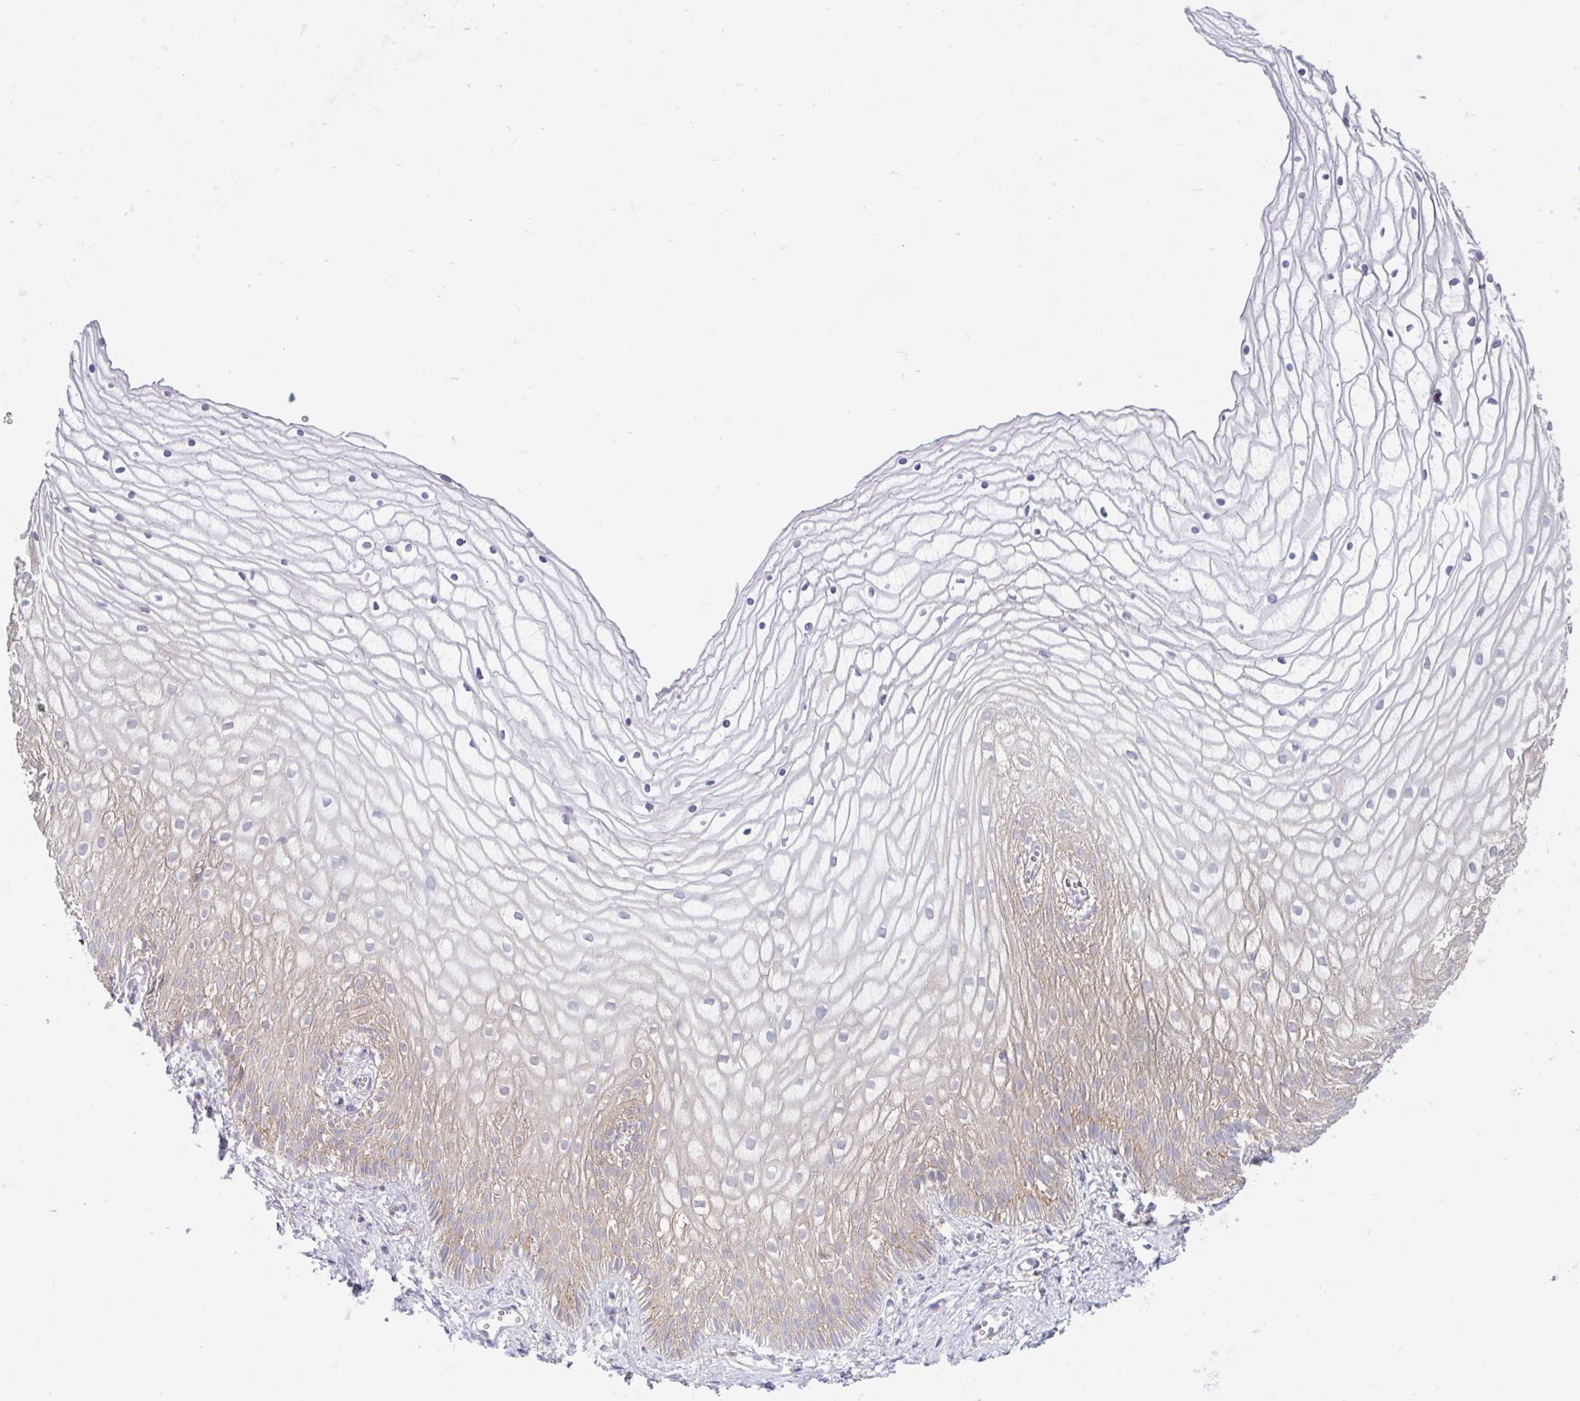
{"staining": {"intensity": "moderate", "quantity": "25%-75%", "location": "cytoplasmic/membranous"}, "tissue": "vagina", "cell_type": "Squamous epithelial cells", "image_type": "normal", "snomed": [{"axis": "morphology", "description": "Normal tissue, NOS"}, {"axis": "topography", "description": "Vagina"}], "caption": "A high-resolution image shows IHC staining of normal vagina, which displays moderate cytoplasmic/membranous expression in approximately 25%-75% of squamous epithelial cells. The staining is performed using DAB (3,3'-diaminobenzidine) brown chromogen to label protein expression. The nuclei are counter-stained blue using hematoxylin.", "gene": "RALBP1", "patient": {"sex": "female", "age": 56}}